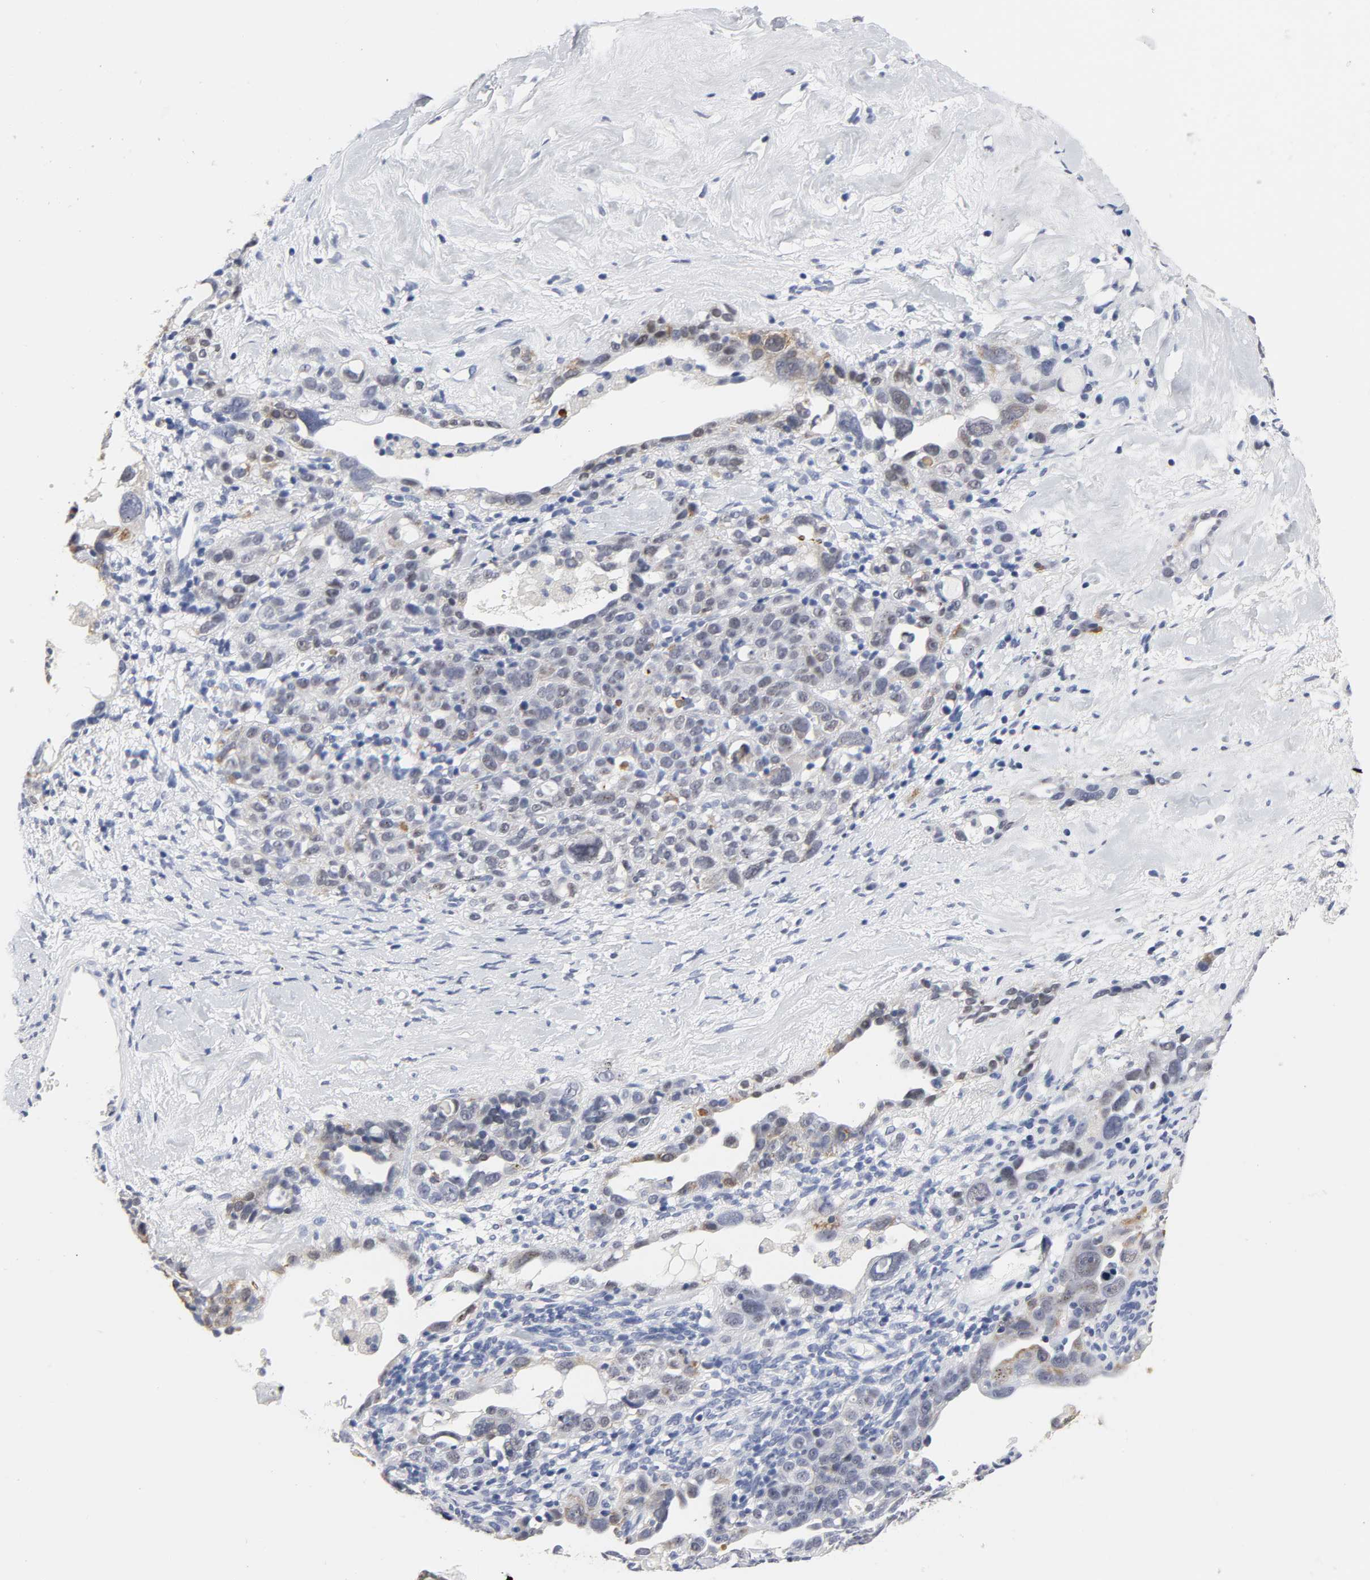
{"staining": {"intensity": "negative", "quantity": "none", "location": "none"}, "tissue": "ovarian cancer", "cell_type": "Tumor cells", "image_type": "cancer", "snomed": [{"axis": "morphology", "description": "Cystadenocarcinoma, serous, NOS"}, {"axis": "topography", "description": "Ovary"}], "caption": "The histopathology image shows no significant staining in tumor cells of ovarian serous cystadenocarcinoma. Nuclei are stained in blue.", "gene": "GRHL2", "patient": {"sex": "female", "age": 66}}